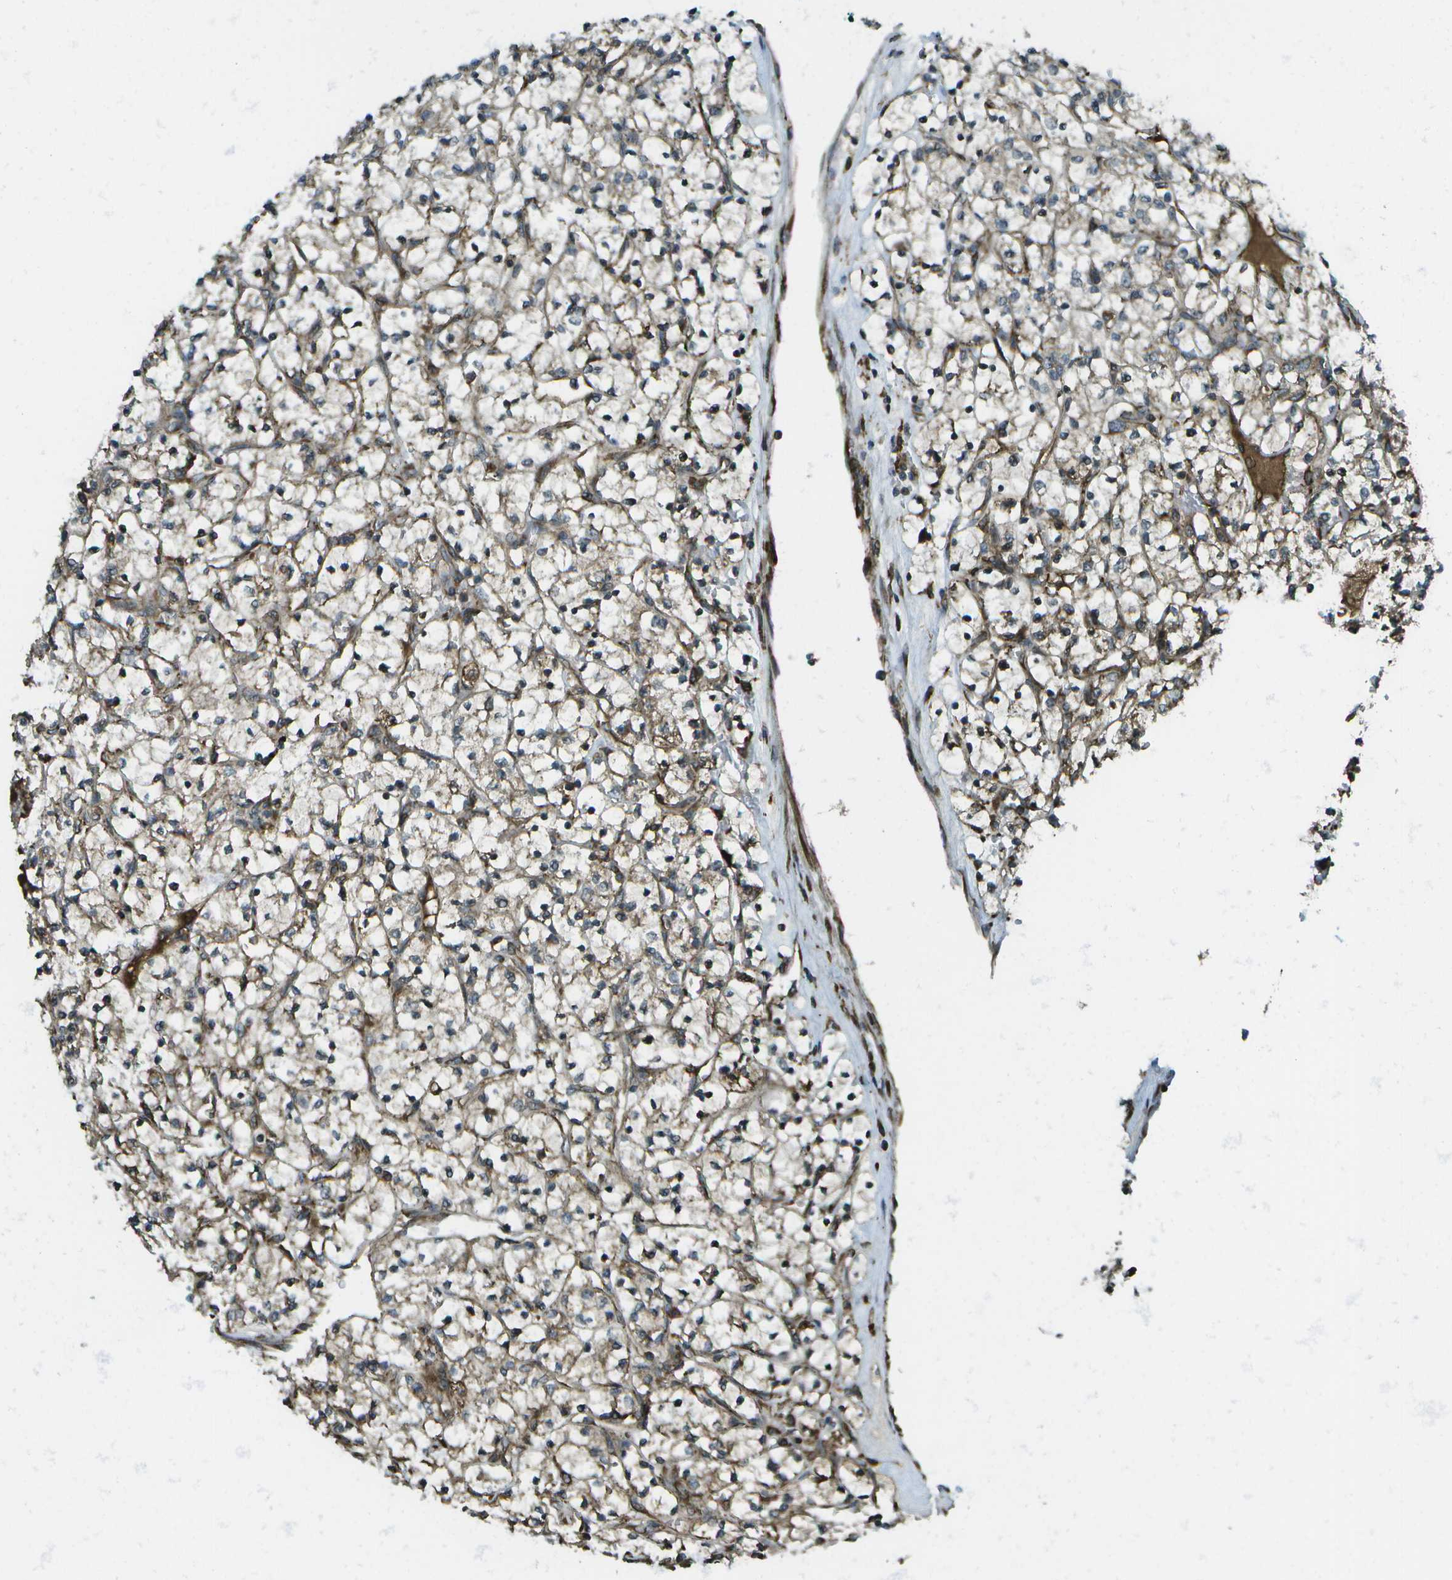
{"staining": {"intensity": "weak", "quantity": ">75%", "location": "cytoplasmic/membranous"}, "tissue": "renal cancer", "cell_type": "Tumor cells", "image_type": "cancer", "snomed": [{"axis": "morphology", "description": "Adenocarcinoma, NOS"}, {"axis": "topography", "description": "Kidney"}], "caption": "A high-resolution histopathology image shows immunohistochemistry (IHC) staining of renal adenocarcinoma, which shows weak cytoplasmic/membranous staining in about >75% of tumor cells. Nuclei are stained in blue.", "gene": "USP30", "patient": {"sex": "female", "age": 69}}